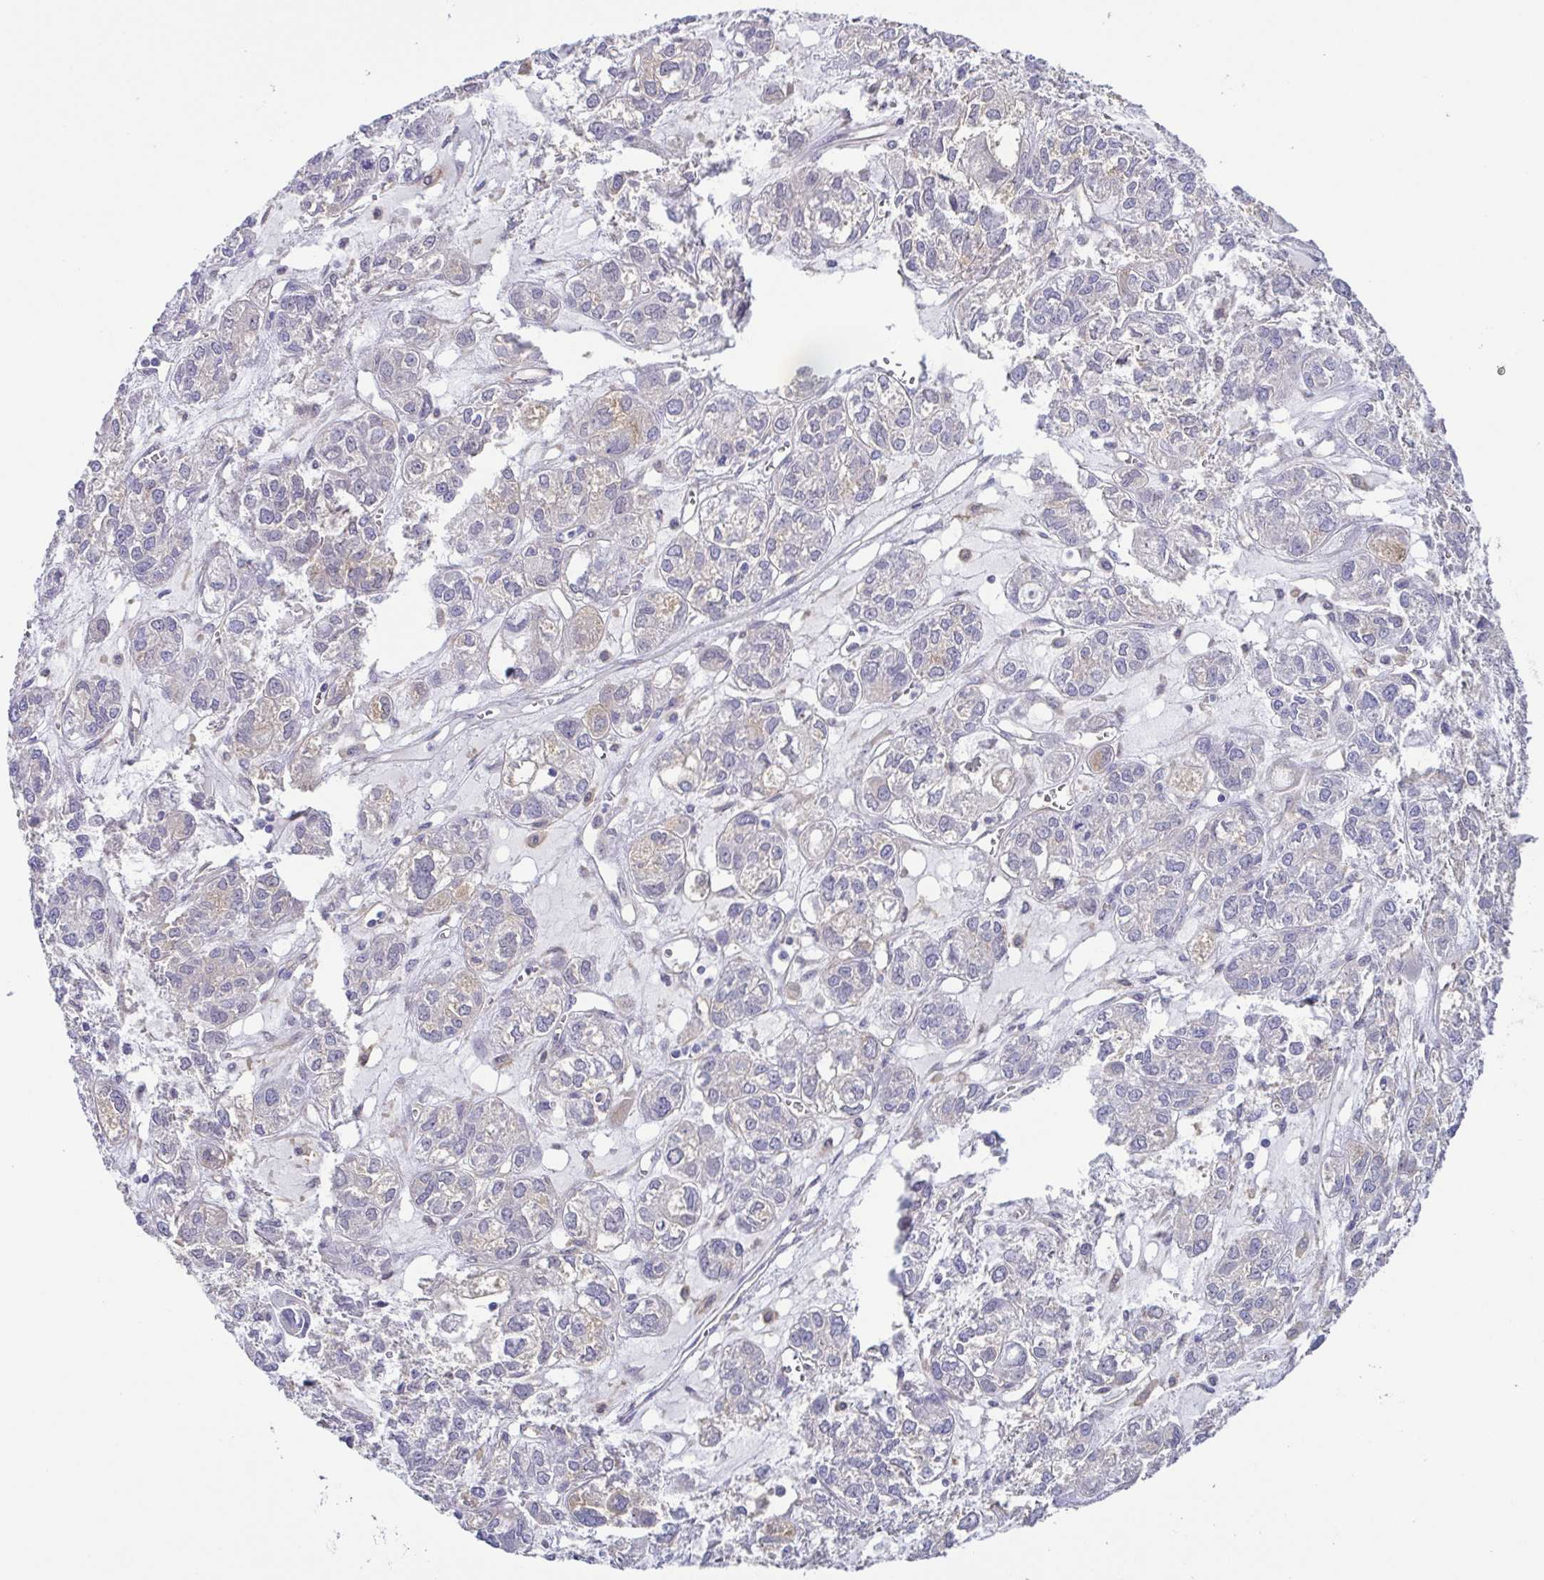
{"staining": {"intensity": "negative", "quantity": "none", "location": "none"}, "tissue": "ovarian cancer", "cell_type": "Tumor cells", "image_type": "cancer", "snomed": [{"axis": "morphology", "description": "Carcinoma, endometroid"}, {"axis": "topography", "description": "Ovary"}], "caption": "Immunohistochemistry (IHC) of human endometroid carcinoma (ovarian) exhibits no expression in tumor cells. (Immunohistochemistry, brightfield microscopy, high magnification).", "gene": "UBE2Q1", "patient": {"sex": "female", "age": 64}}